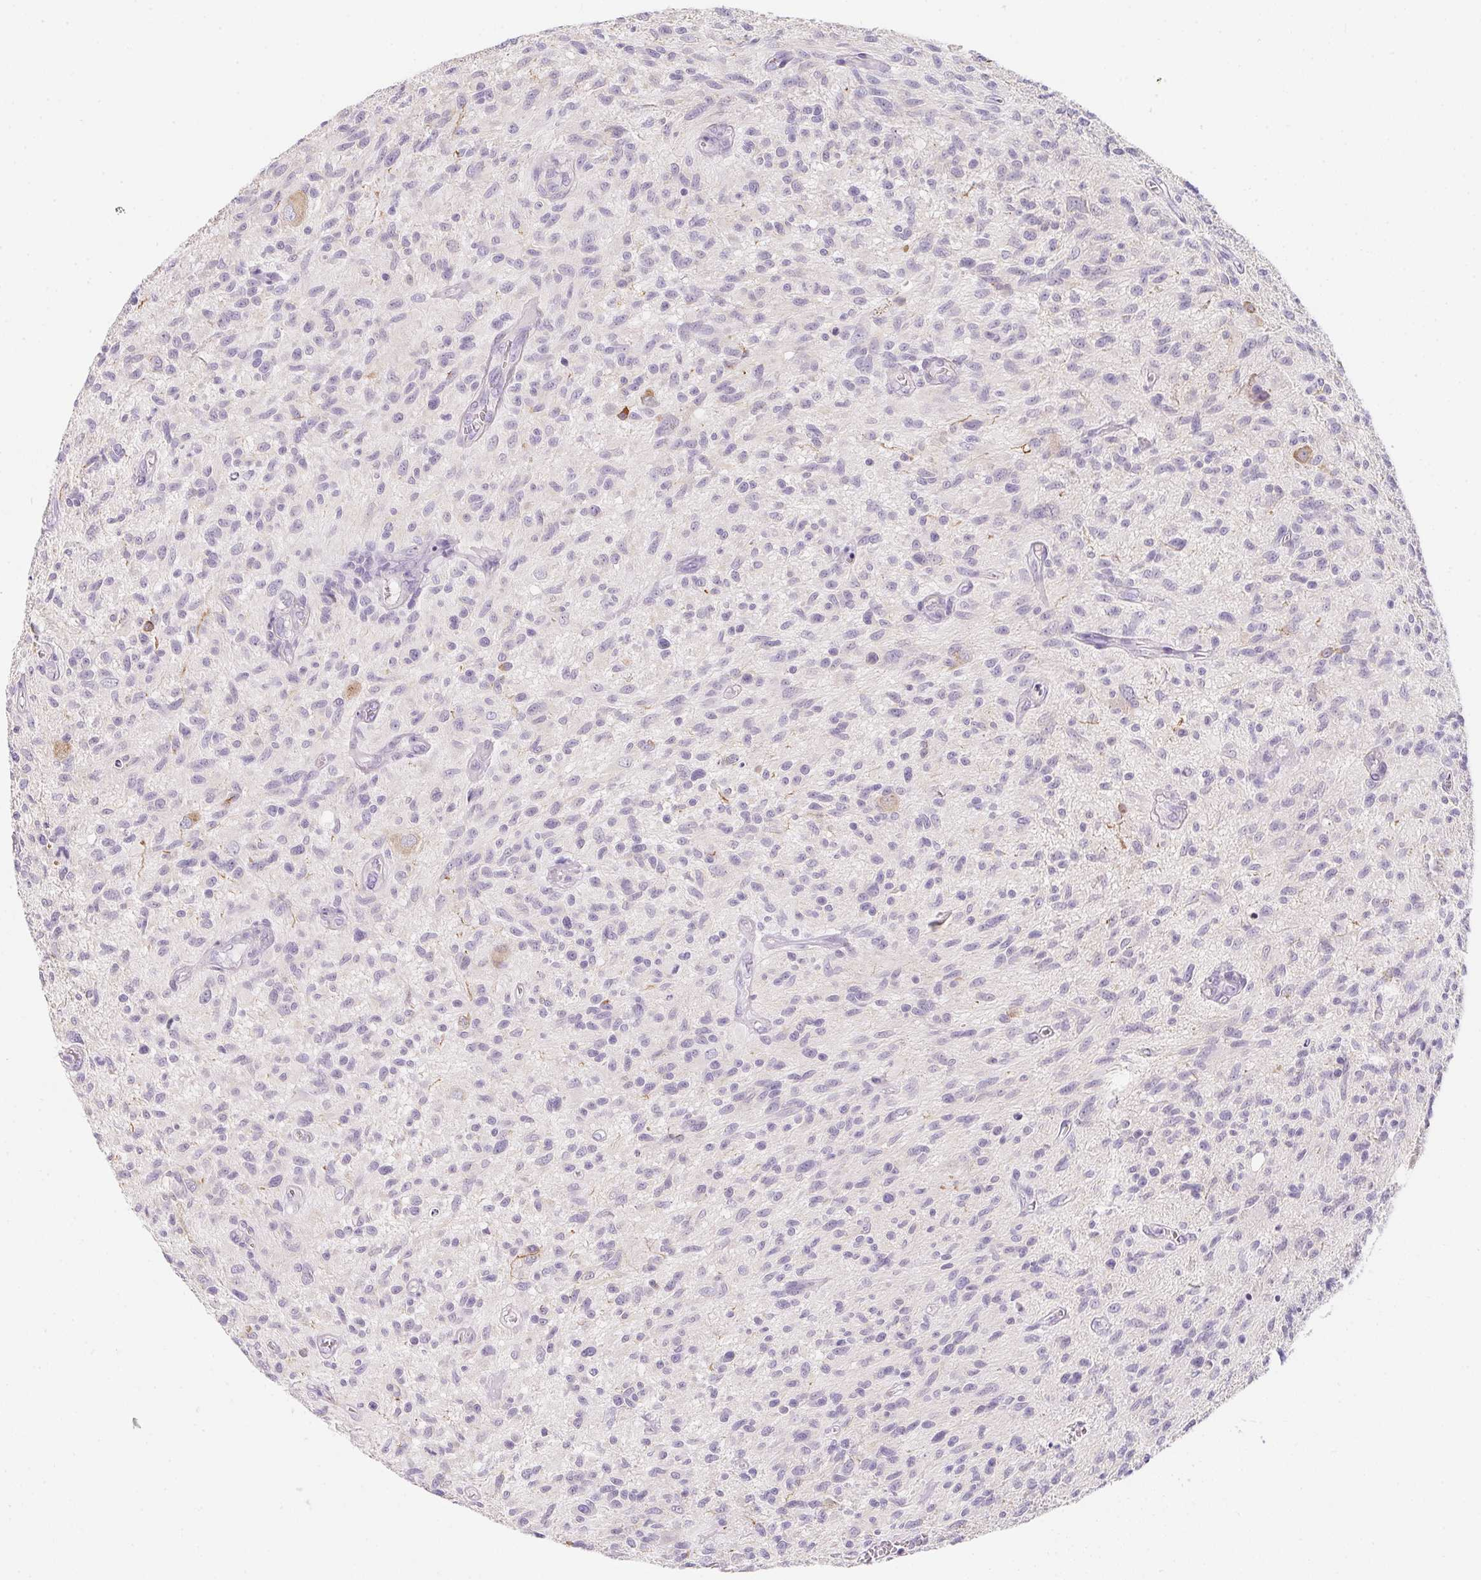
{"staining": {"intensity": "negative", "quantity": "none", "location": "none"}, "tissue": "glioma", "cell_type": "Tumor cells", "image_type": "cancer", "snomed": [{"axis": "morphology", "description": "Glioma, malignant, High grade"}, {"axis": "topography", "description": "Brain"}], "caption": "Malignant glioma (high-grade) stained for a protein using immunohistochemistry (IHC) reveals no expression tumor cells.", "gene": "MAP1A", "patient": {"sex": "male", "age": 75}}